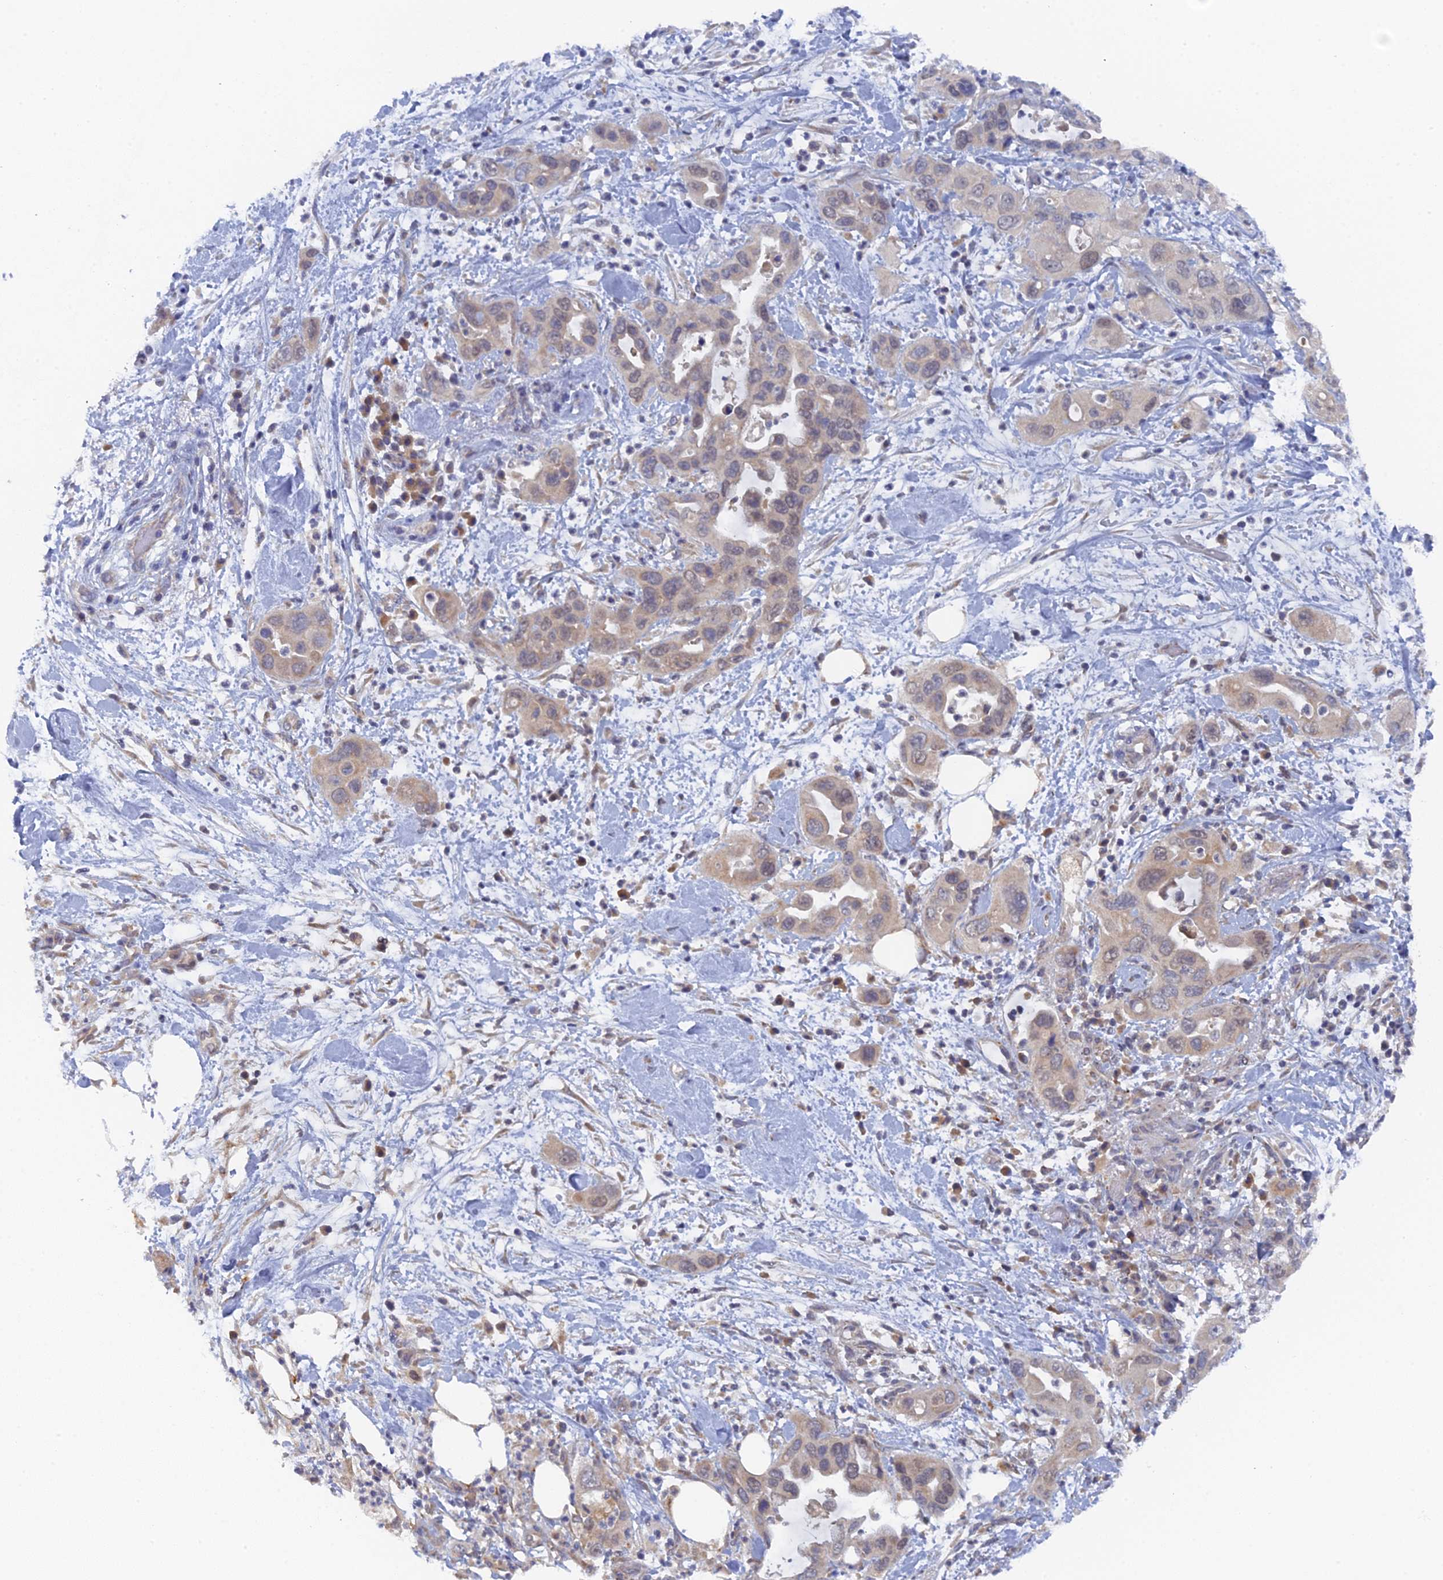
{"staining": {"intensity": "moderate", "quantity": "25%-75%", "location": "cytoplasmic/membranous"}, "tissue": "pancreatic cancer", "cell_type": "Tumor cells", "image_type": "cancer", "snomed": [{"axis": "morphology", "description": "Adenocarcinoma, NOS"}, {"axis": "topography", "description": "Pancreas"}], "caption": "Immunohistochemistry (IHC) image of human pancreatic cancer stained for a protein (brown), which reveals medium levels of moderate cytoplasmic/membranous staining in about 25%-75% of tumor cells.", "gene": "MIGA2", "patient": {"sex": "female", "age": 71}}